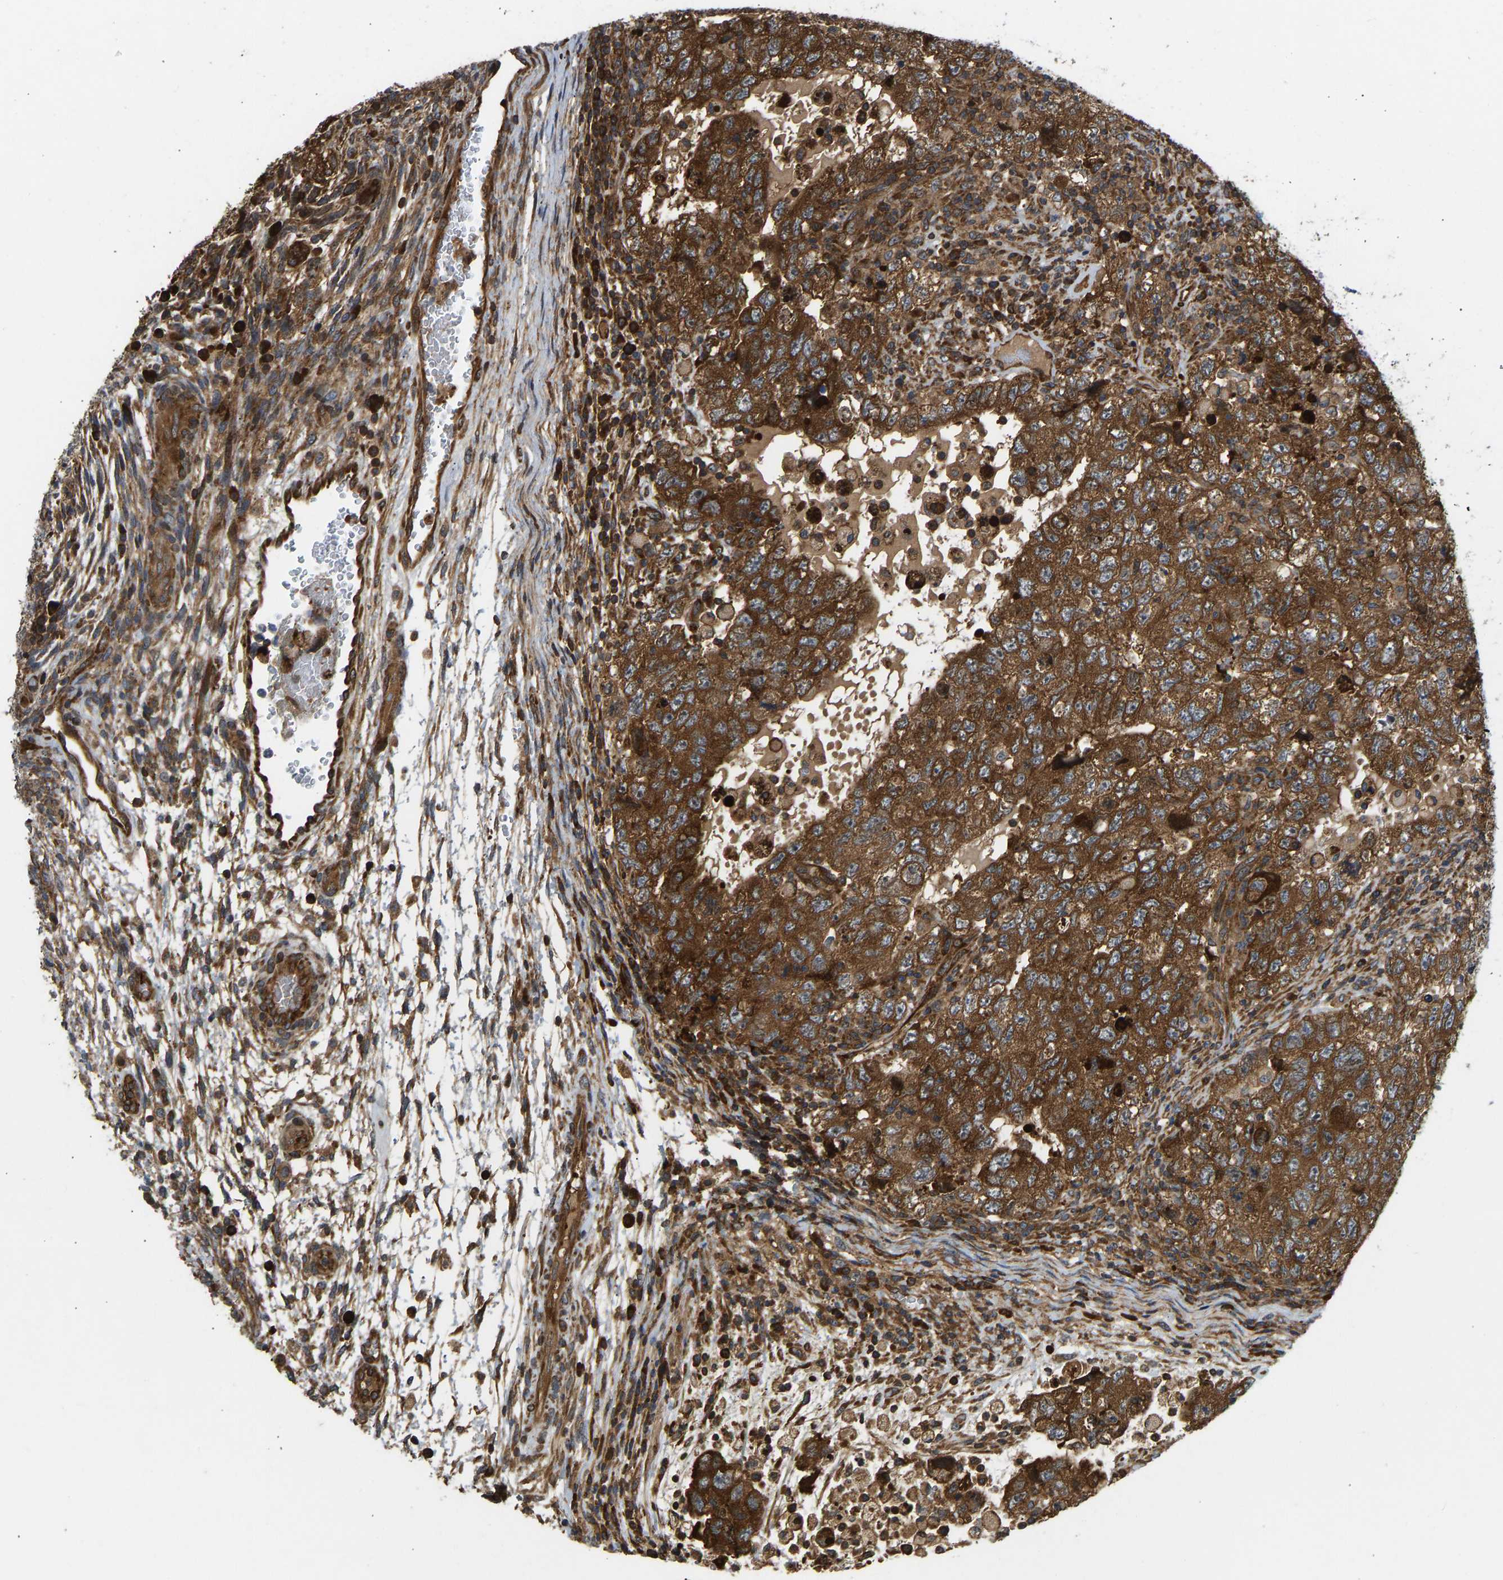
{"staining": {"intensity": "strong", "quantity": ">75%", "location": "cytoplasmic/membranous"}, "tissue": "testis cancer", "cell_type": "Tumor cells", "image_type": "cancer", "snomed": [{"axis": "morphology", "description": "Carcinoma, Embryonal, NOS"}, {"axis": "topography", "description": "Testis"}], "caption": "Strong cytoplasmic/membranous staining is appreciated in approximately >75% of tumor cells in testis cancer (embryonal carcinoma).", "gene": "RASGRF2", "patient": {"sex": "male", "age": 36}}